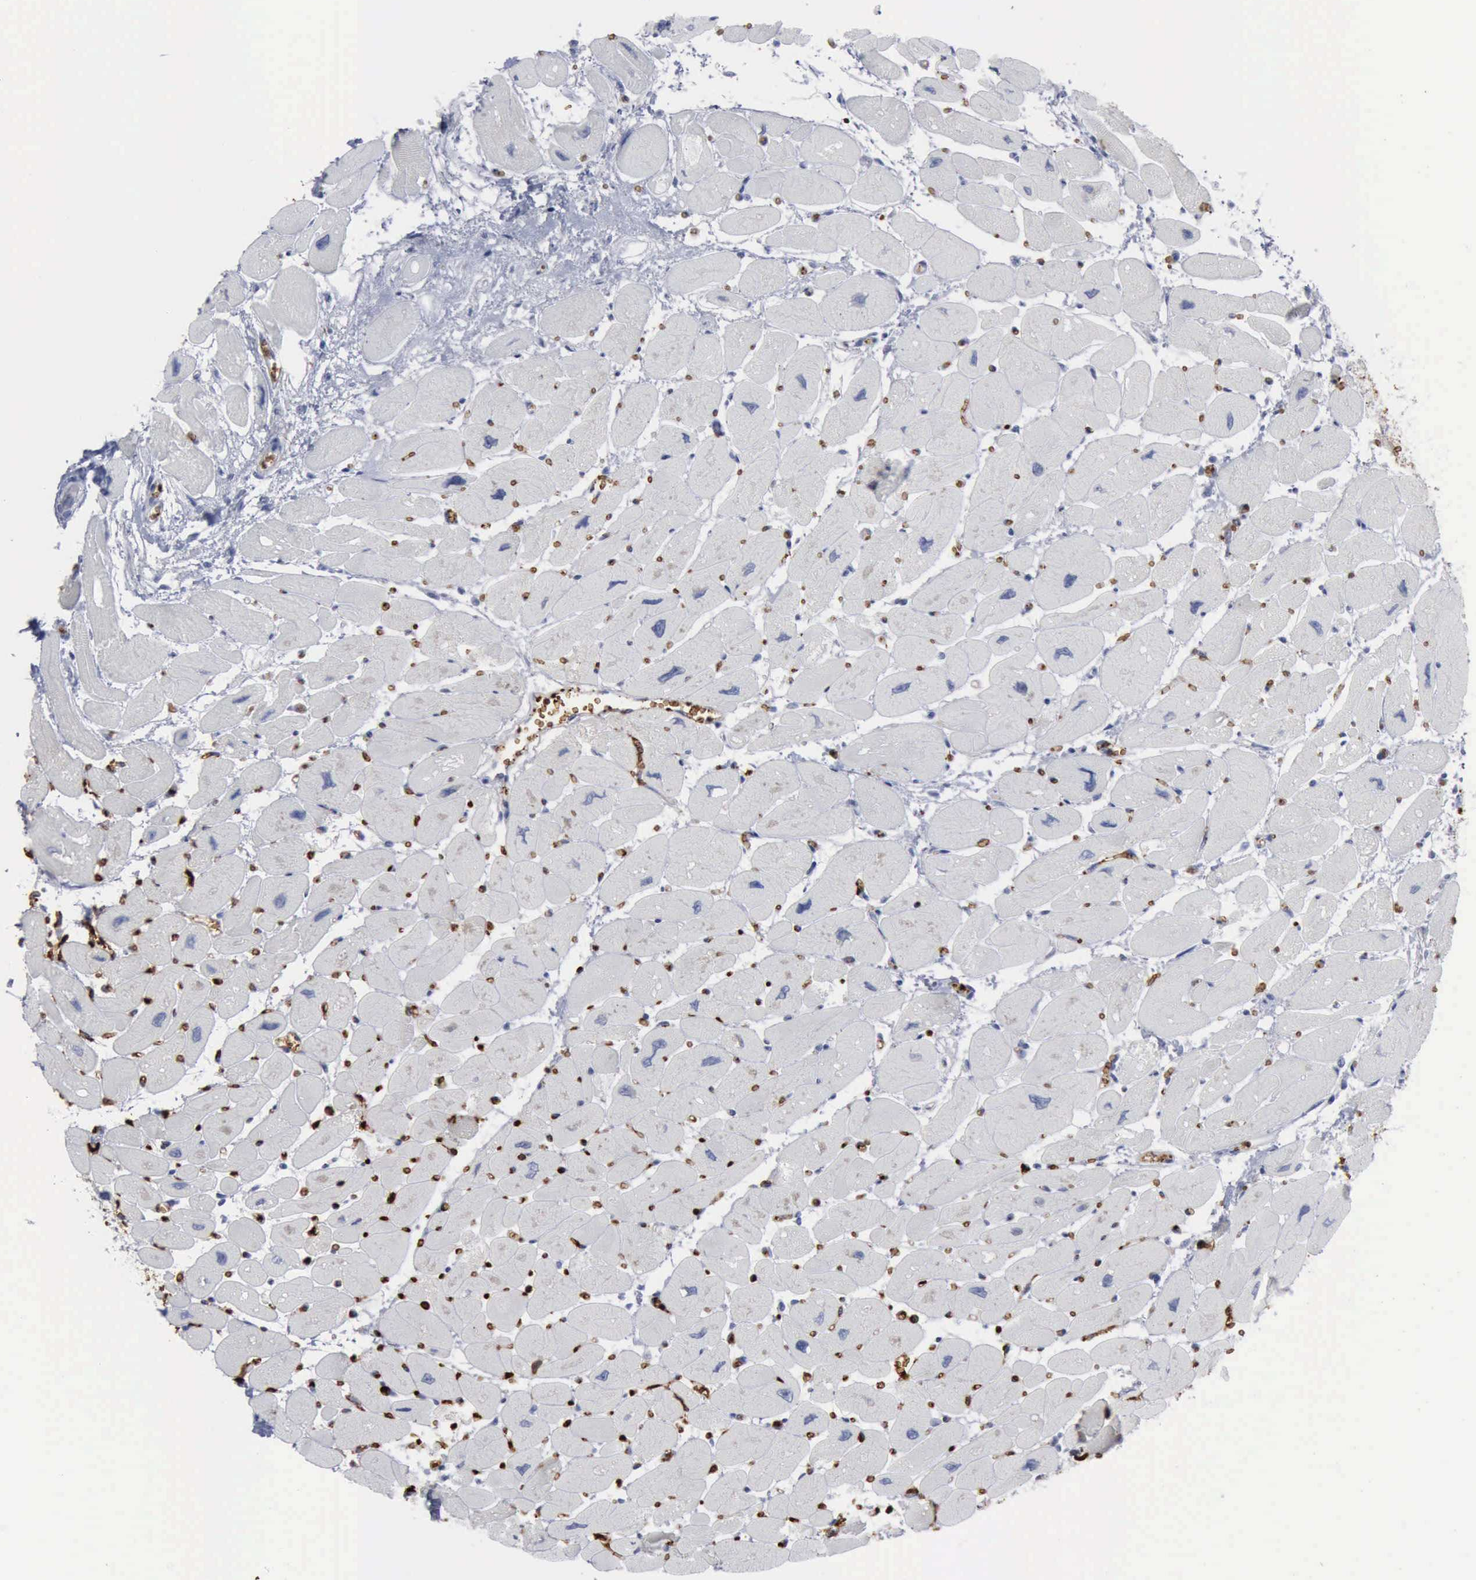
{"staining": {"intensity": "negative", "quantity": "none", "location": "none"}, "tissue": "heart muscle", "cell_type": "Cardiomyocytes", "image_type": "normal", "snomed": [{"axis": "morphology", "description": "Normal tissue, NOS"}, {"axis": "topography", "description": "Heart"}], "caption": "Protein analysis of normal heart muscle shows no significant expression in cardiomyocytes. (Brightfield microscopy of DAB IHC at high magnification).", "gene": "TGFB1", "patient": {"sex": "female", "age": 54}}